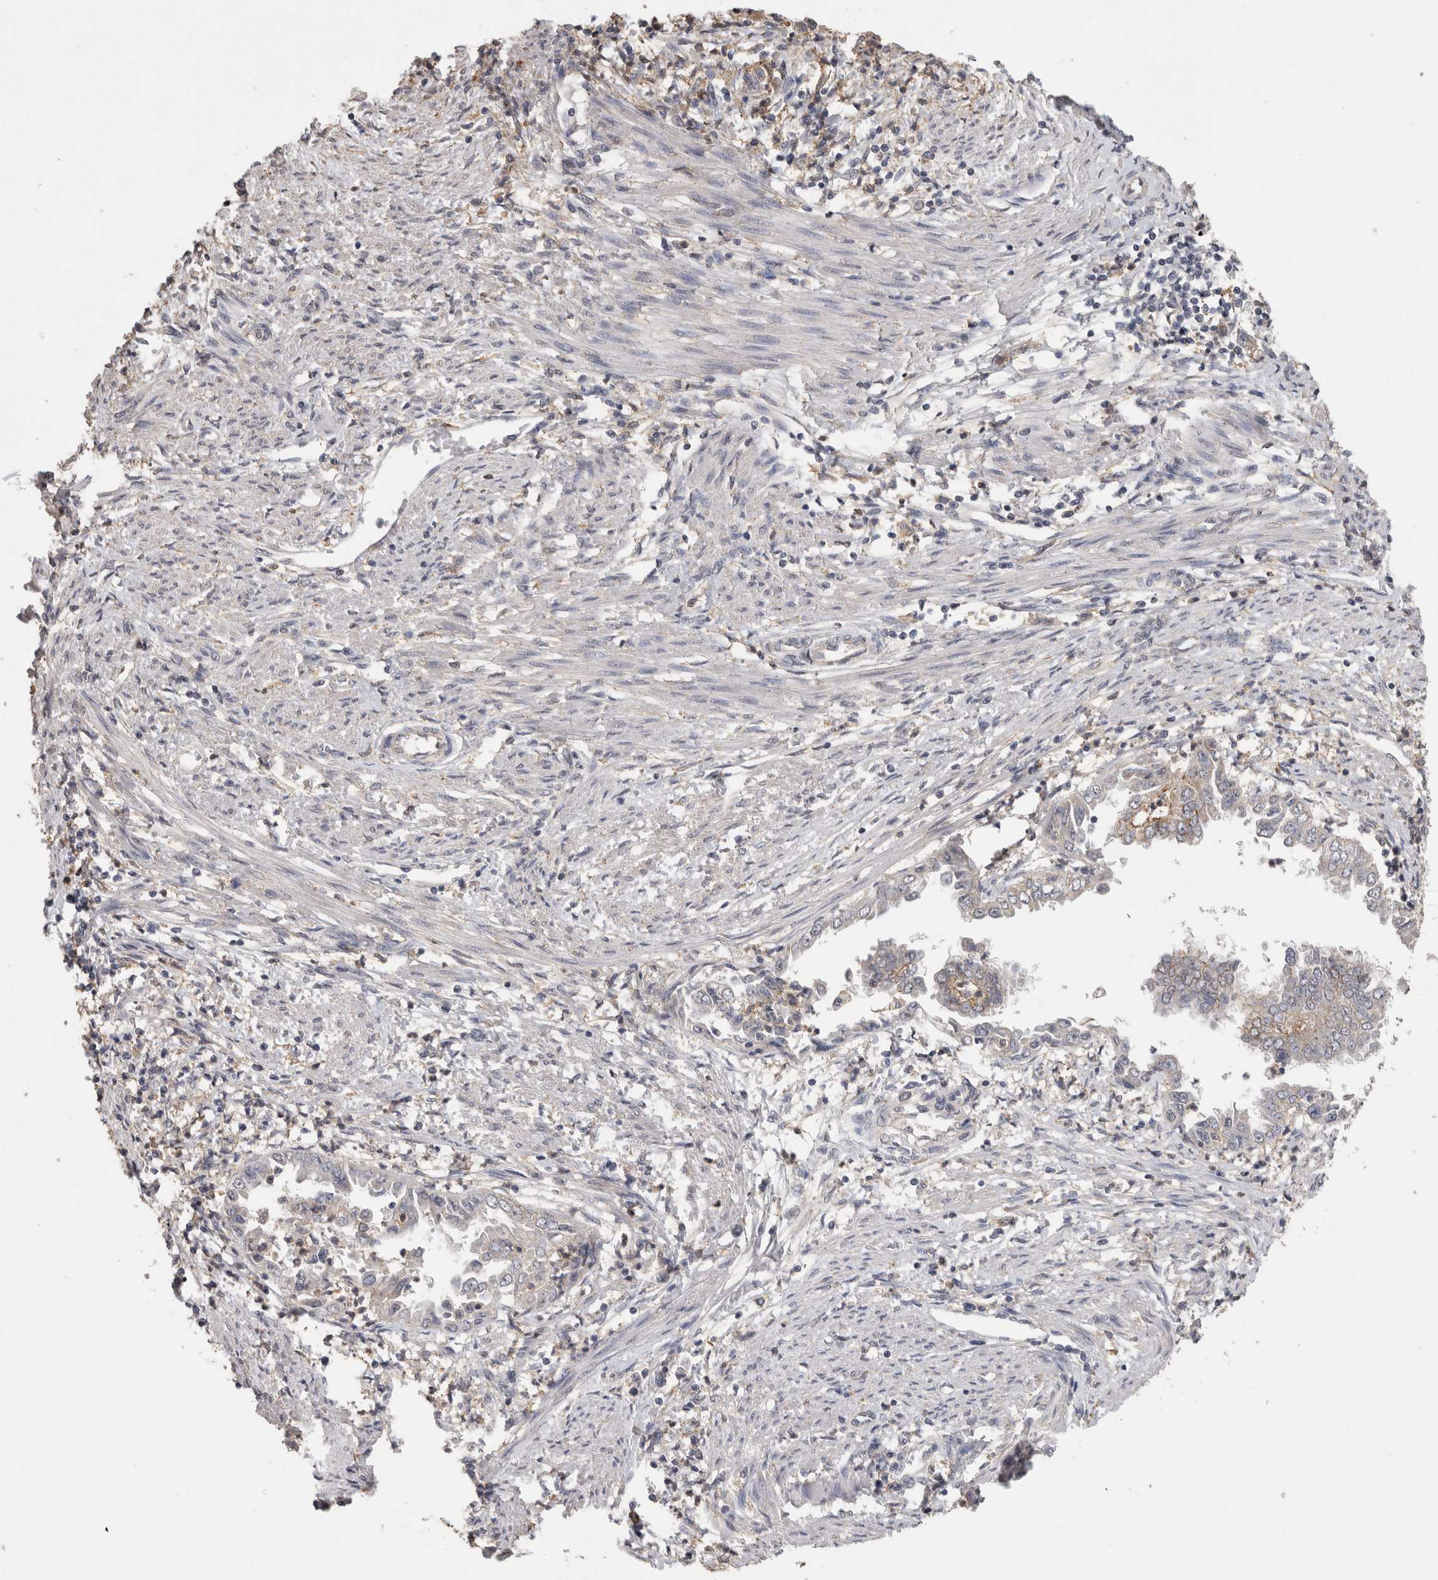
{"staining": {"intensity": "weak", "quantity": "<25%", "location": "cytoplasmic/membranous"}, "tissue": "endometrial cancer", "cell_type": "Tumor cells", "image_type": "cancer", "snomed": [{"axis": "morphology", "description": "Adenocarcinoma, NOS"}, {"axis": "topography", "description": "Endometrium"}], "caption": "DAB immunohistochemical staining of endometrial cancer (adenocarcinoma) shows no significant positivity in tumor cells.", "gene": "CNTFR", "patient": {"sex": "female", "age": 85}}